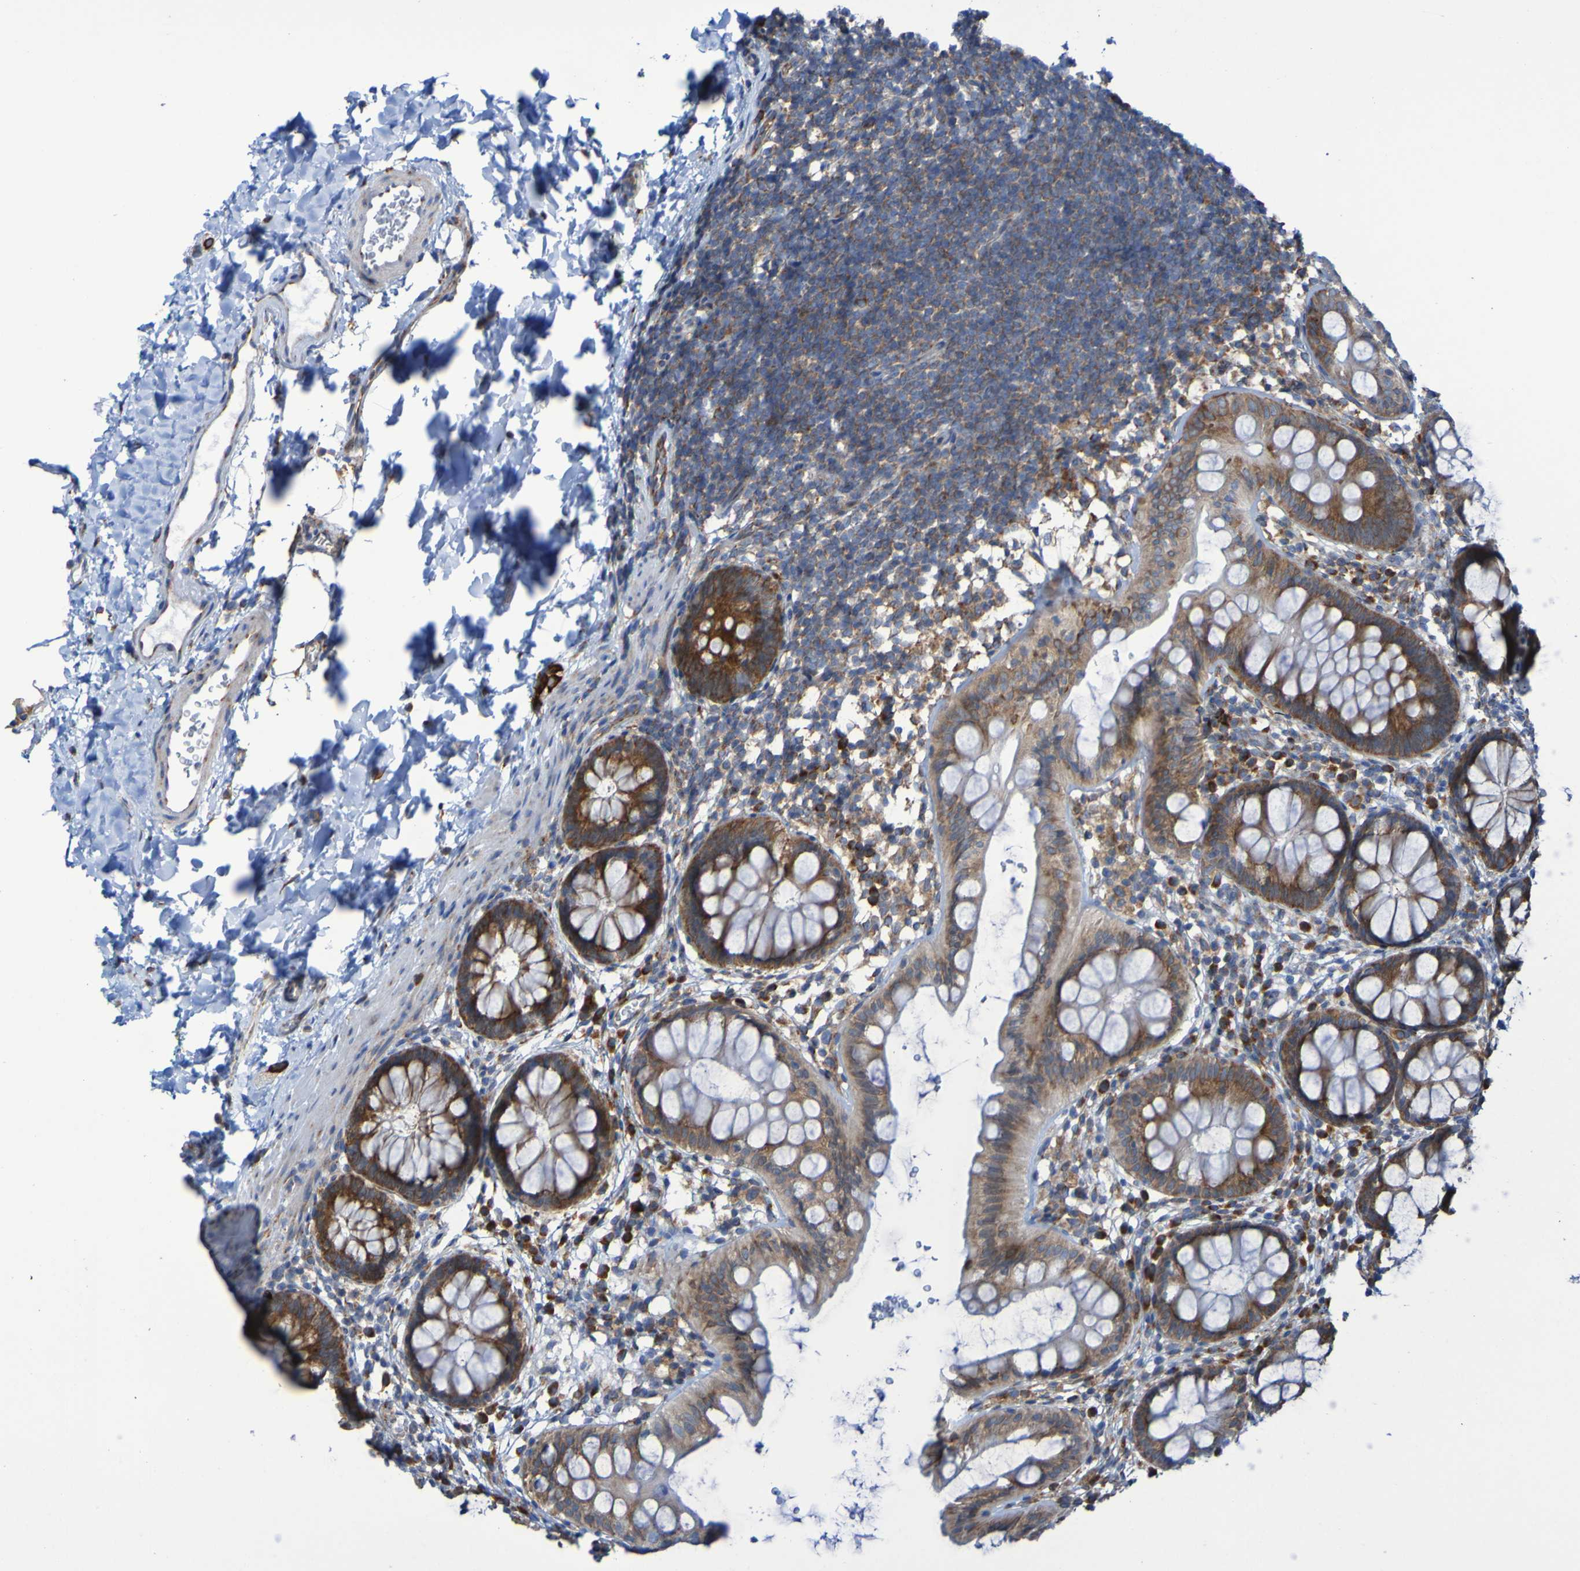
{"staining": {"intensity": "weak", "quantity": ">75%", "location": "cytoplasmic/membranous"}, "tissue": "rectum", "cell_type": "Glandular cells", "image_type": "normal", "snomed": [{"axis": "morphology", "description": "Normal tissue, NOS"}, {"axis": "topography", "description": "Rectum"}], "caption": "Unremarkable rectum shows weak cytoplasmic/membranous positivity in about >75% of glandular cells.", "gene": "FKBP3", "patient": {"sex": "female", "age": 24}}